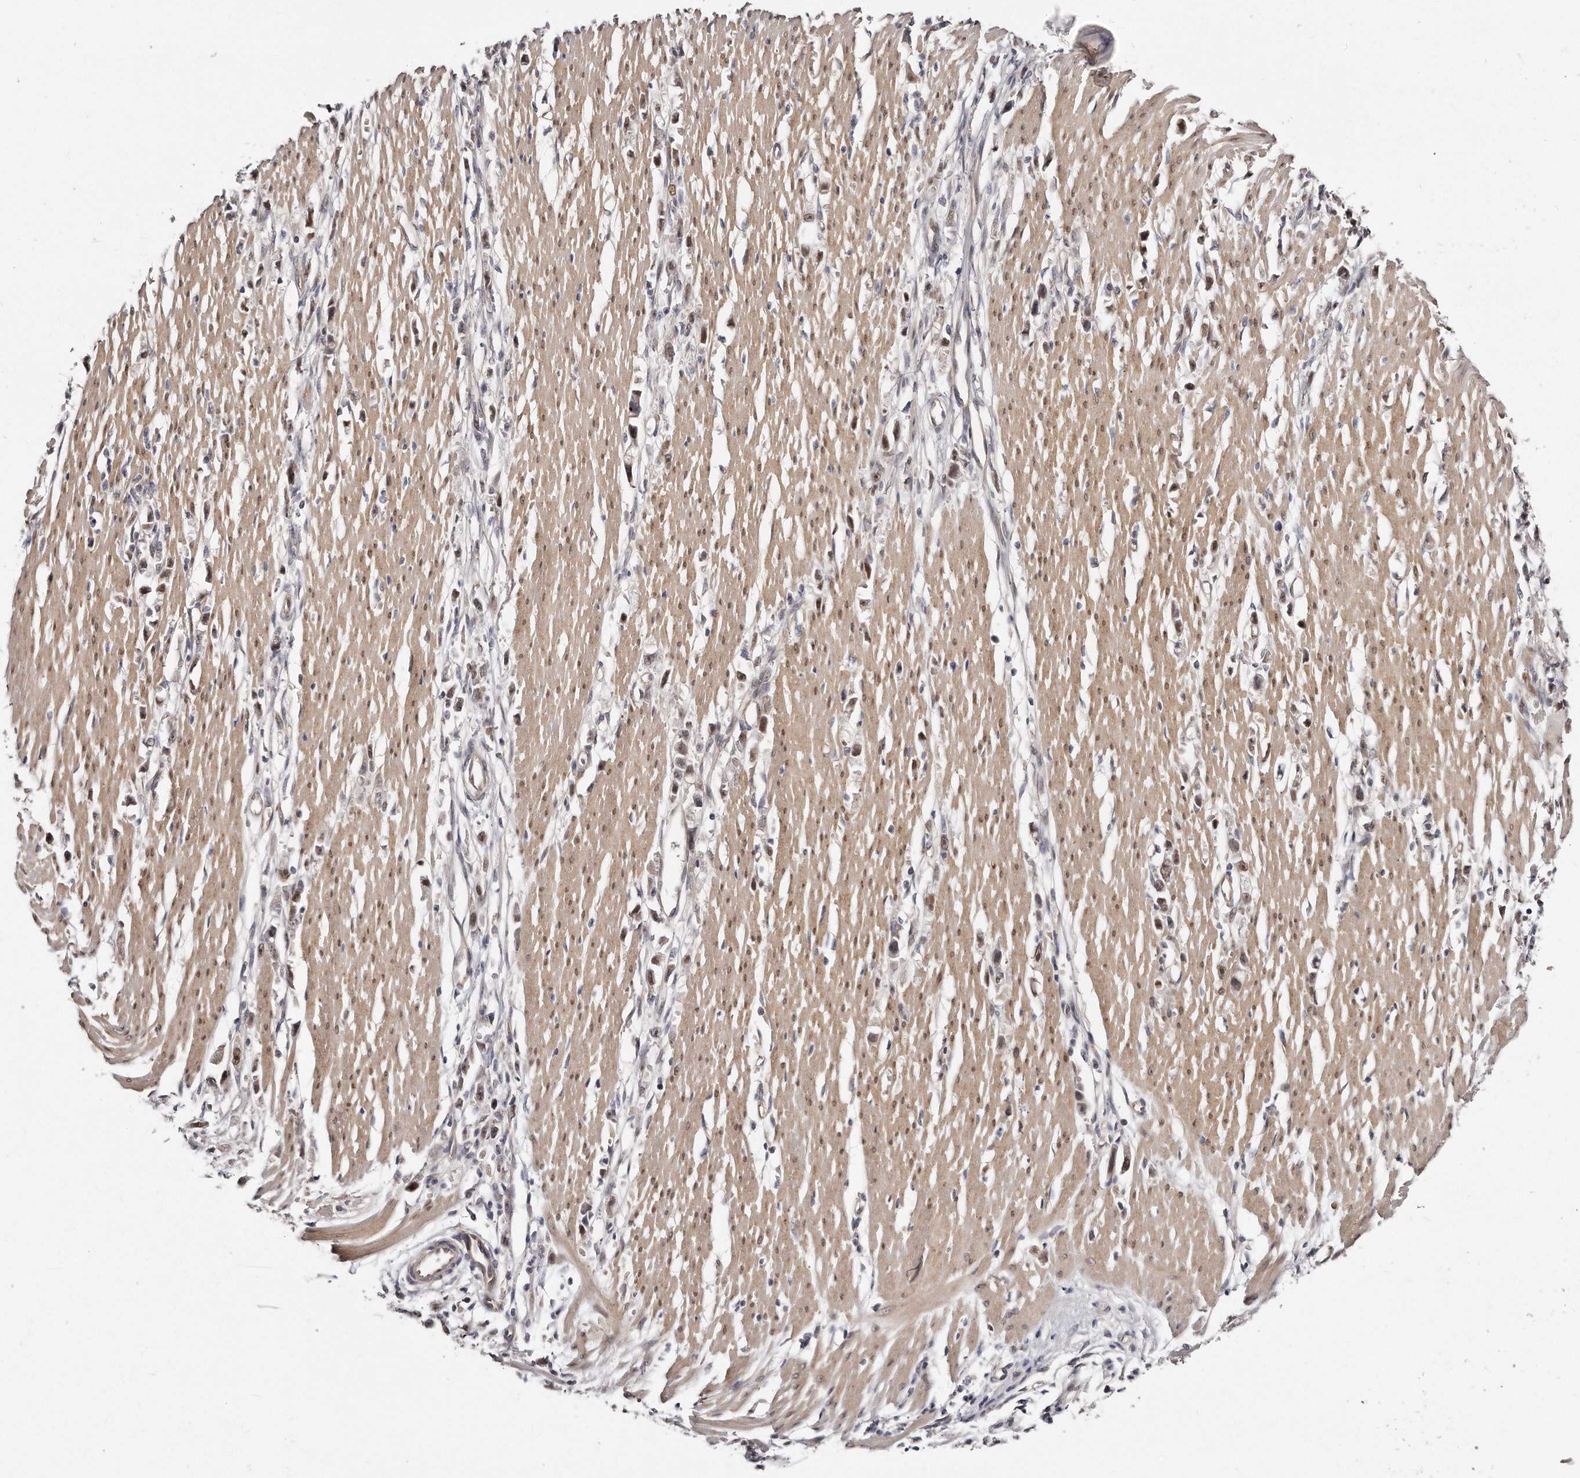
{"staining": {"intensity": "weak", "quantity": ">75%", "location": "nuclear"}, "tissue": "stomach cancer", "cell_type": "Tumor cells", "image_type": "cancer", "snomed": [{"axis": "morphology", "description": "Adenocarcinoma, NOS"}, {"axis": "topography", "description": "Stomach"}], "caption": "Immunohistochemistry (IHC) of human stomach adenocarcinoma shows low levels of weak nuclear expression in about >75% of tumor cells.", "gene": "CASZ1", "patient": {"sex": "female", "age": 59}}